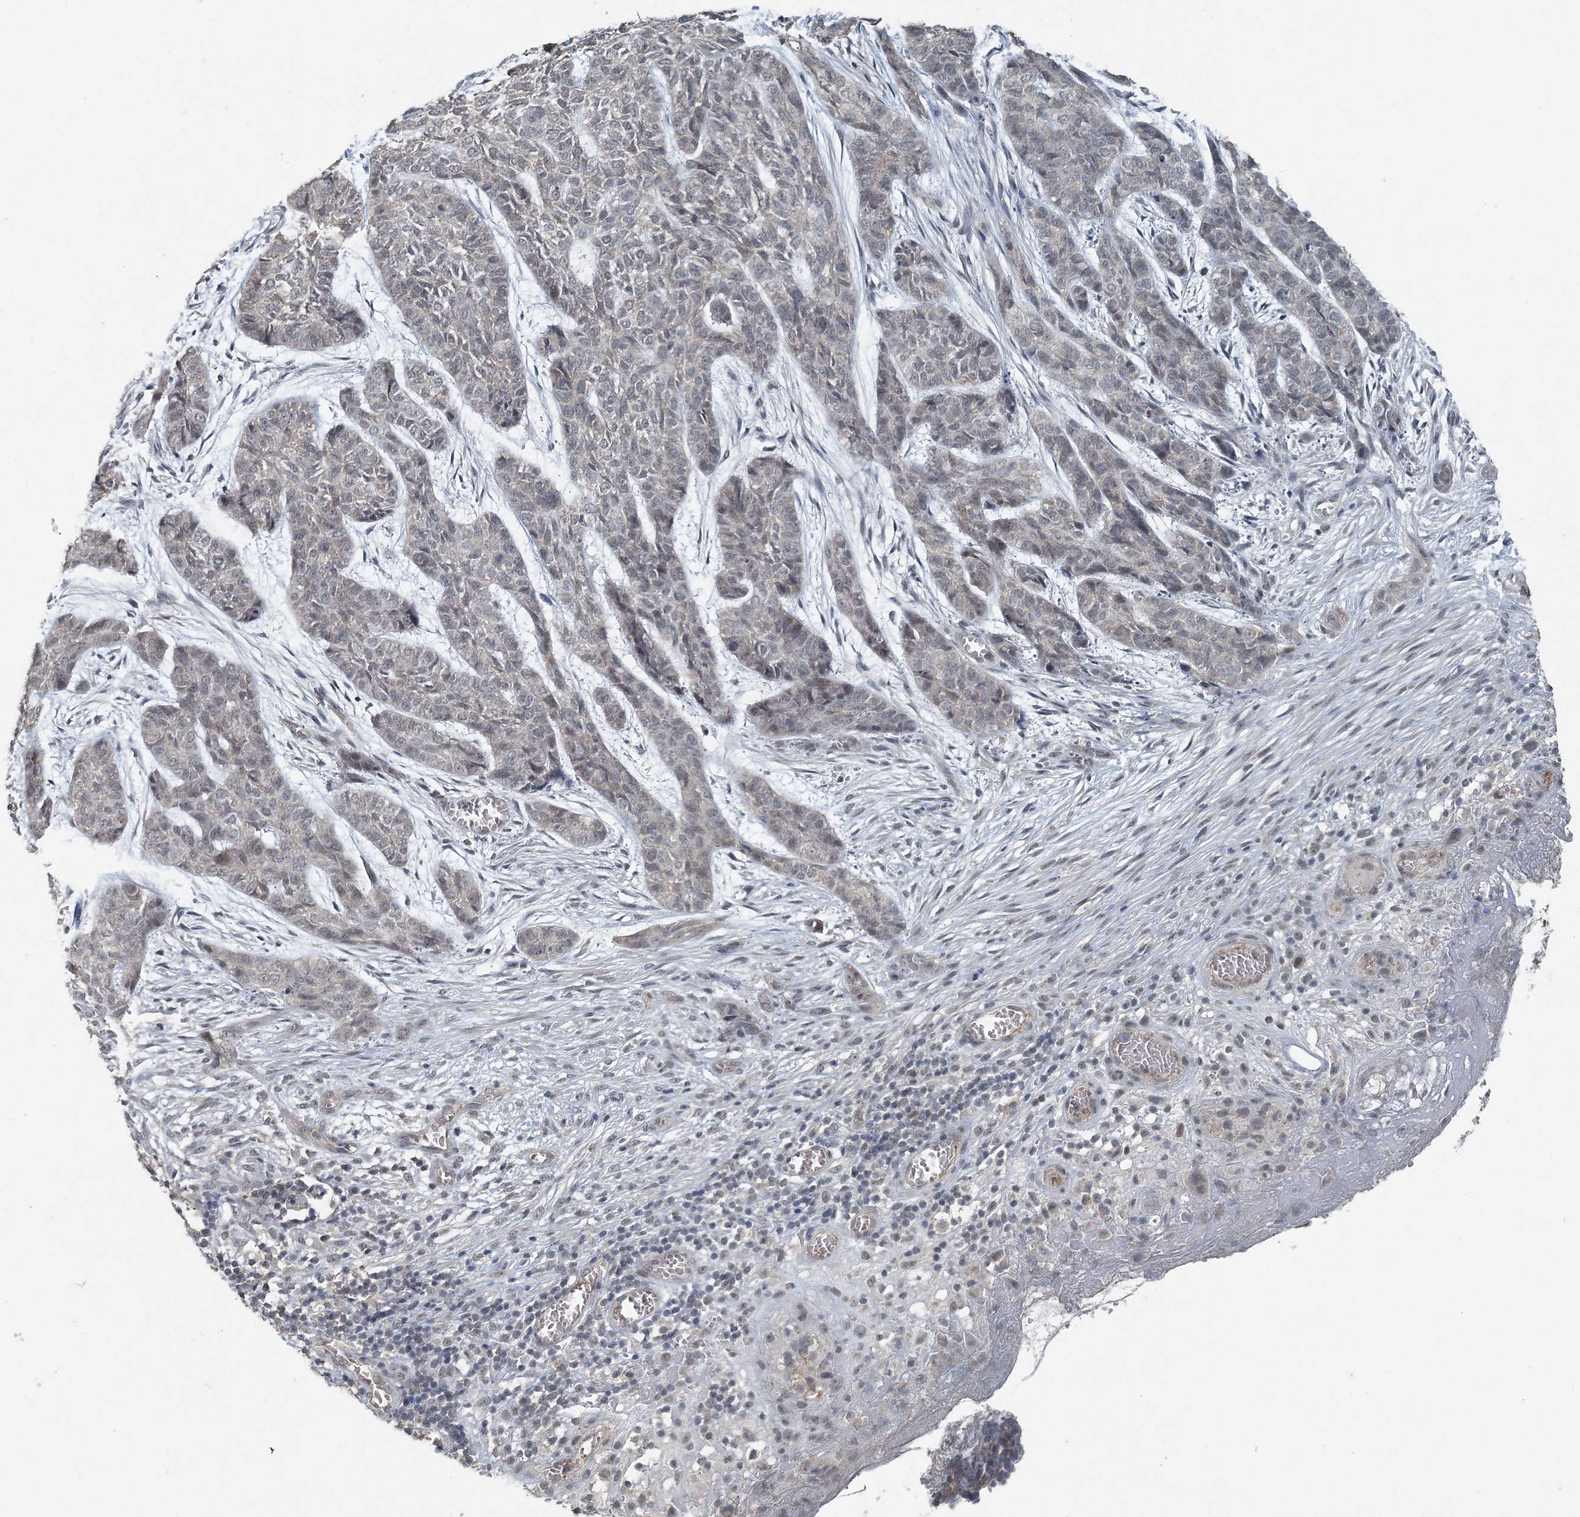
{"staining": {"intensity": "negative", "quantity": "none", "location": "none"}, "tissue": "skin cancer", "cell_type": "Tumor cells", "image_type": "cancer", "snomed": [{"axis": "morphology", "description": "Basal cell carcinoma"}, {"axis": "topography", "description": "Skin"}], "caption": "Tumor cells show no significant protein staining in basal cell carcinoma (skin). Brightfield microscopy of immunohistochemistry (IHC) stained with DAB (brown) and hematoxylin (blue), captured at high magnification.", "gene": "VSIG2", "patient": {"sex": "female", "age": 64}}